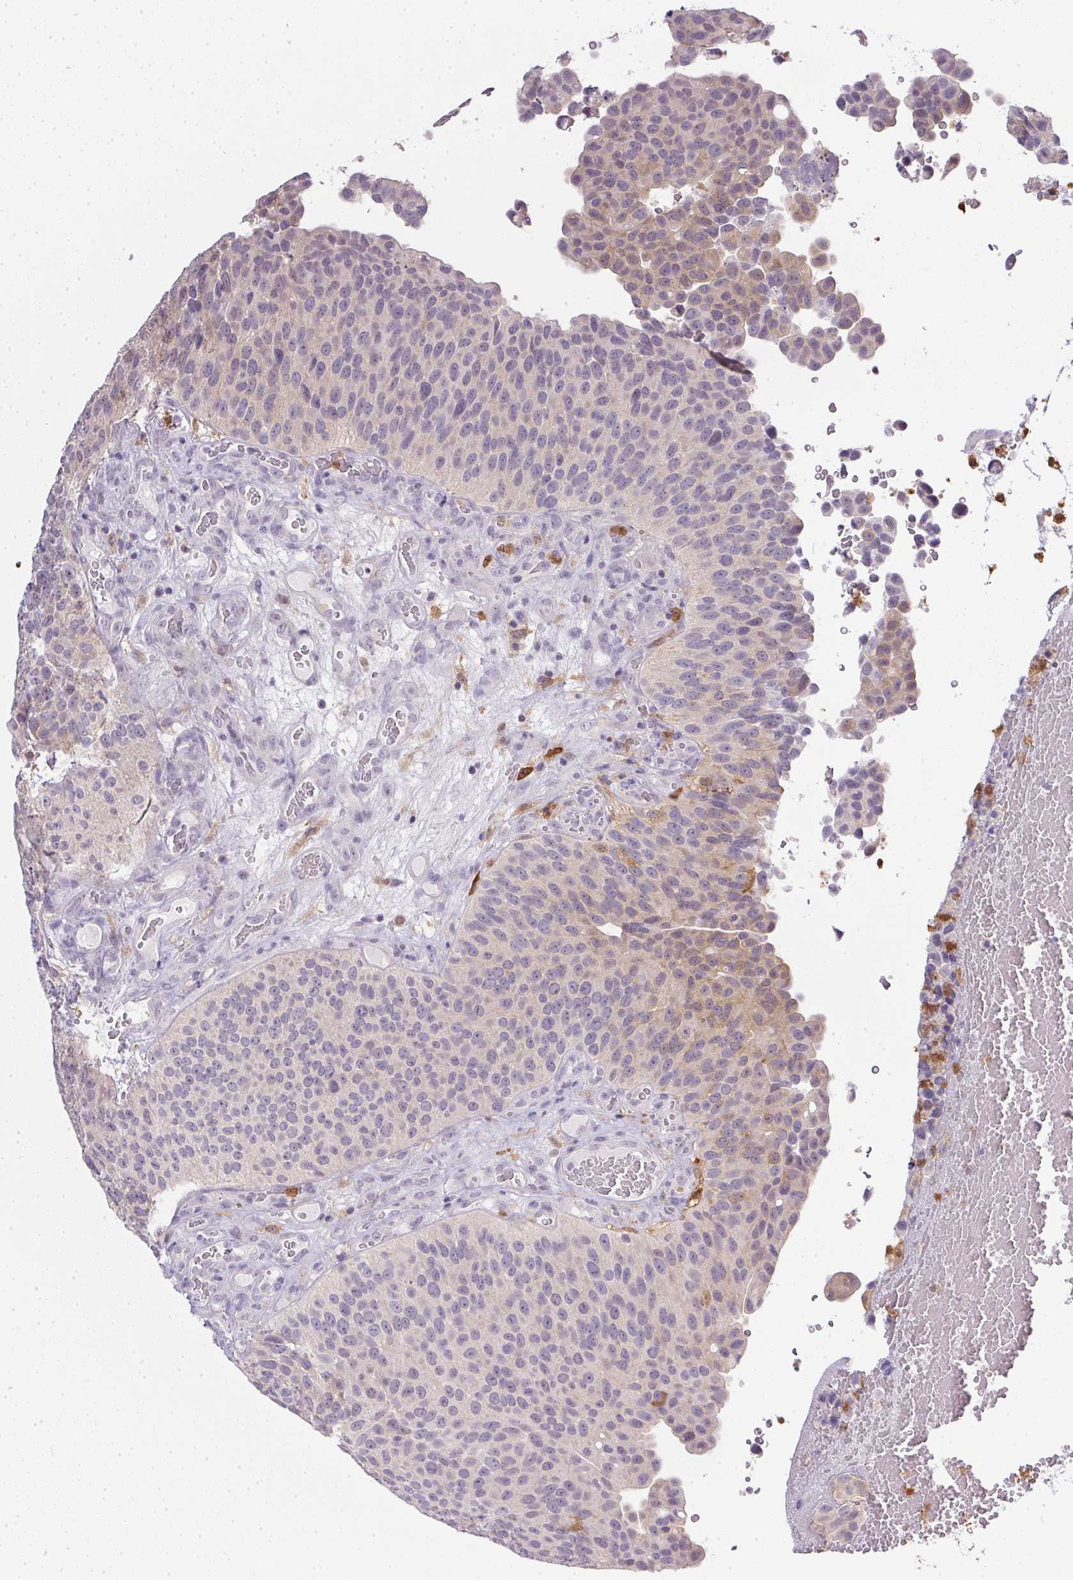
{"staining": {"intensity": "weak", "quantity": "<25%", "location": "cytoplasmic/membranous"}, "tissue": "urothelial cancer", "cell_type": "Tumor cells", "image_type": "cancer", "snomed": [{"axis": "morphology", "description": "Urothelial carcinoma, Low grade"}, {"axis": "topography", "description": "Urinary bladder"}], "caption": "High magnification brightfield microscopy of urothelial carcinoma (low-grade) stained with DAB (3,3'-diaminobenzidine) (brown) and counterstained with hematoxylin (blue): tumor cells show no significant positivity.", "gene": "DNAJC5G", "patient": {"sex": "male", "age": 76}}